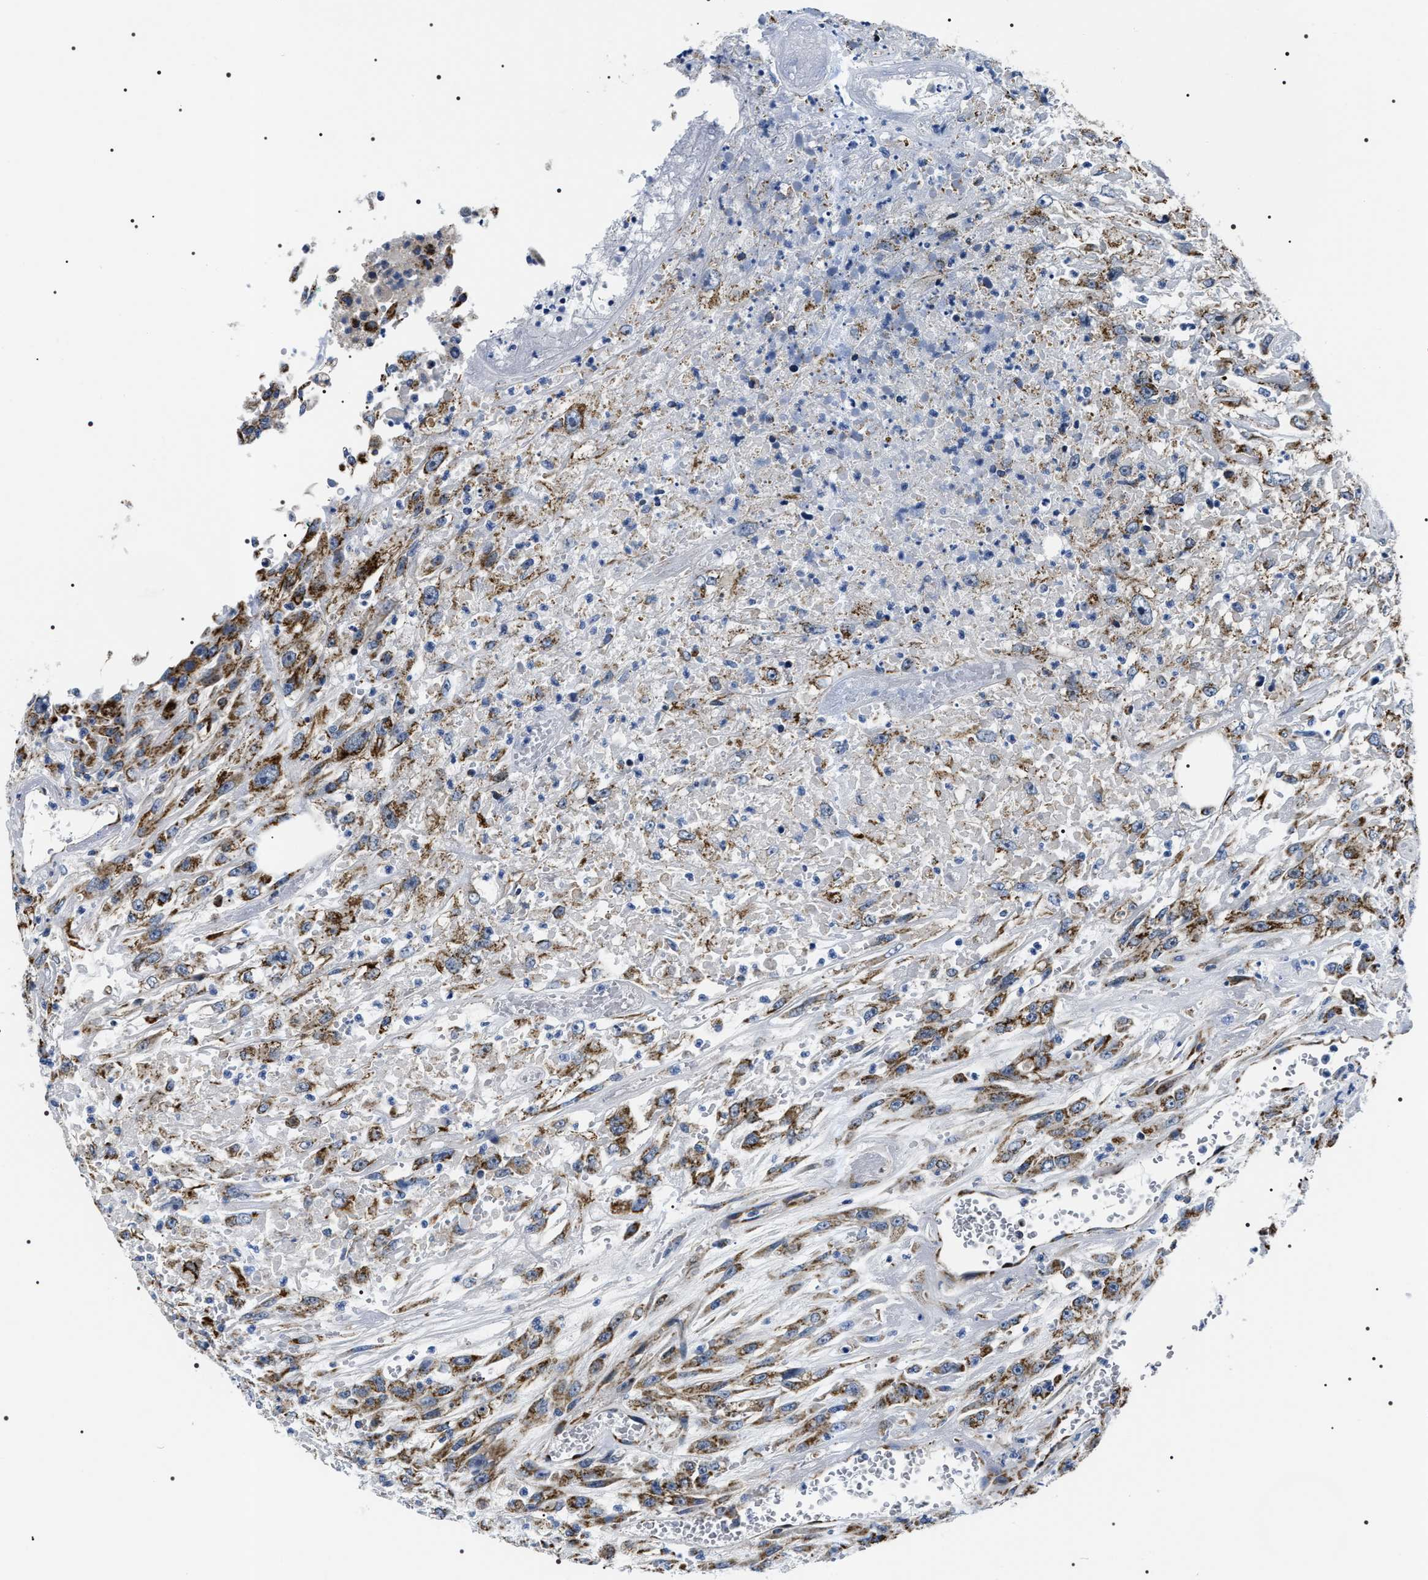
{"staining": {"intensity": "moderate", "quantity": ">75%", "location": "cytoplasmic/membranous"}, "tissue": "urothelial cancer", "cell_type": "Tumor cells", "image_type": "cancer", "snomed": [{"axis": "morphology", "description": "Urothelial carcinoma, High grade"}, {"axis": "topography", "description": "Urinary bladder"}], "caption": "This image shows immunohistochemistry (IHC) staining of human urothelial carcinoma (high-grade), with medium moderate cytoplasmic/membranous expression in approximately >75% of tumor cells.", "gene": "NTMT1", "patient": {"sex": "male", "age": 46}}